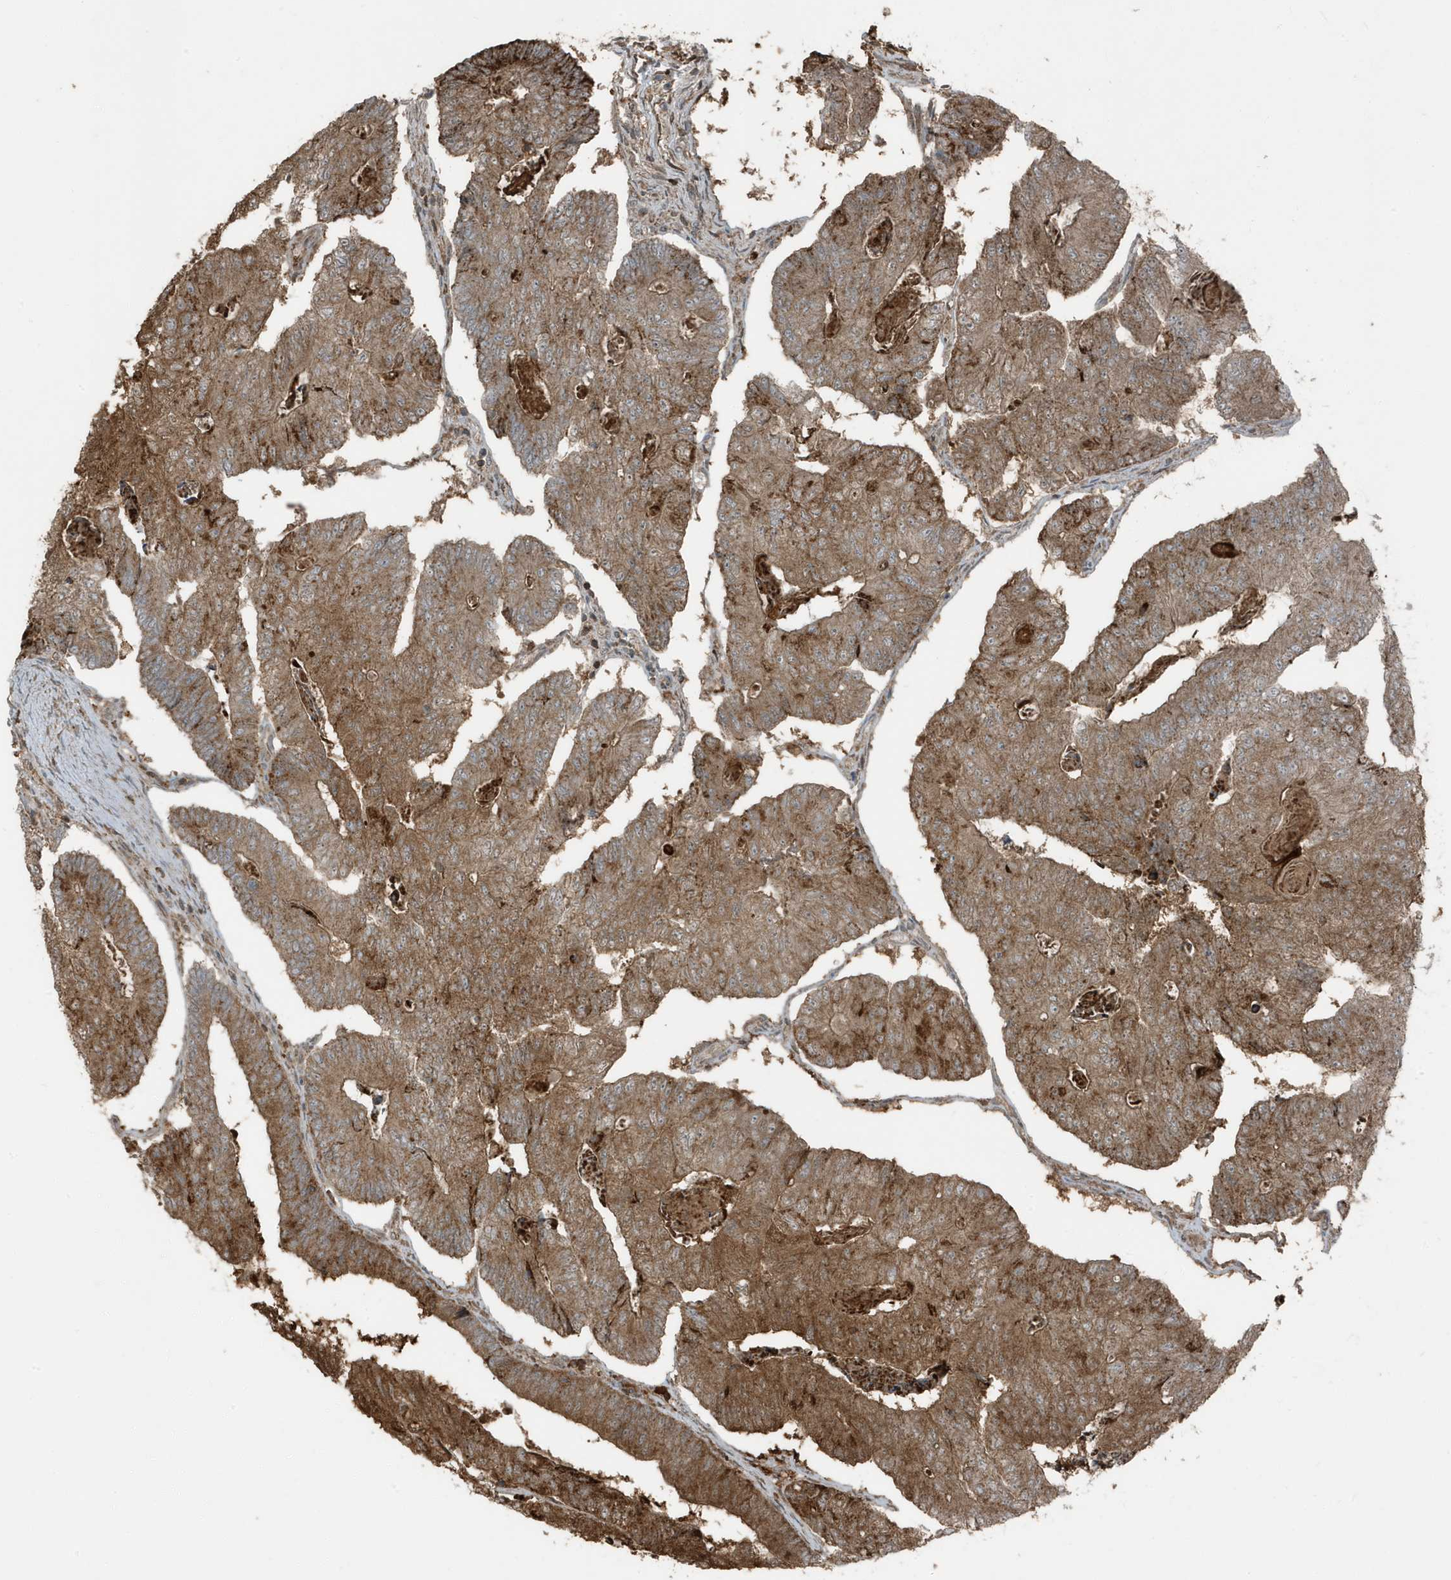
{"staining": {"intensity": "strong", "quantity": ">75%", "location": "cytoplasmic/membranous"}, "tissue": "colorectal cancer", "cell_type": "Tumor cells", "image_type": "cancer", "snomed": [{"axis": "morphology", "description": "Adenocarcinoma, NOS"}, {"axis": "topography", "description": "Colon"}], "caption": "Immunohistochemistry (IHC) of human adenocarcinoma (colorectal) shows high levels of strong cytoplasmic/membranous expression in about >75% of tumor cells.", "gene": "AZI2", "patient": {"sex": "female", "age": 67}}